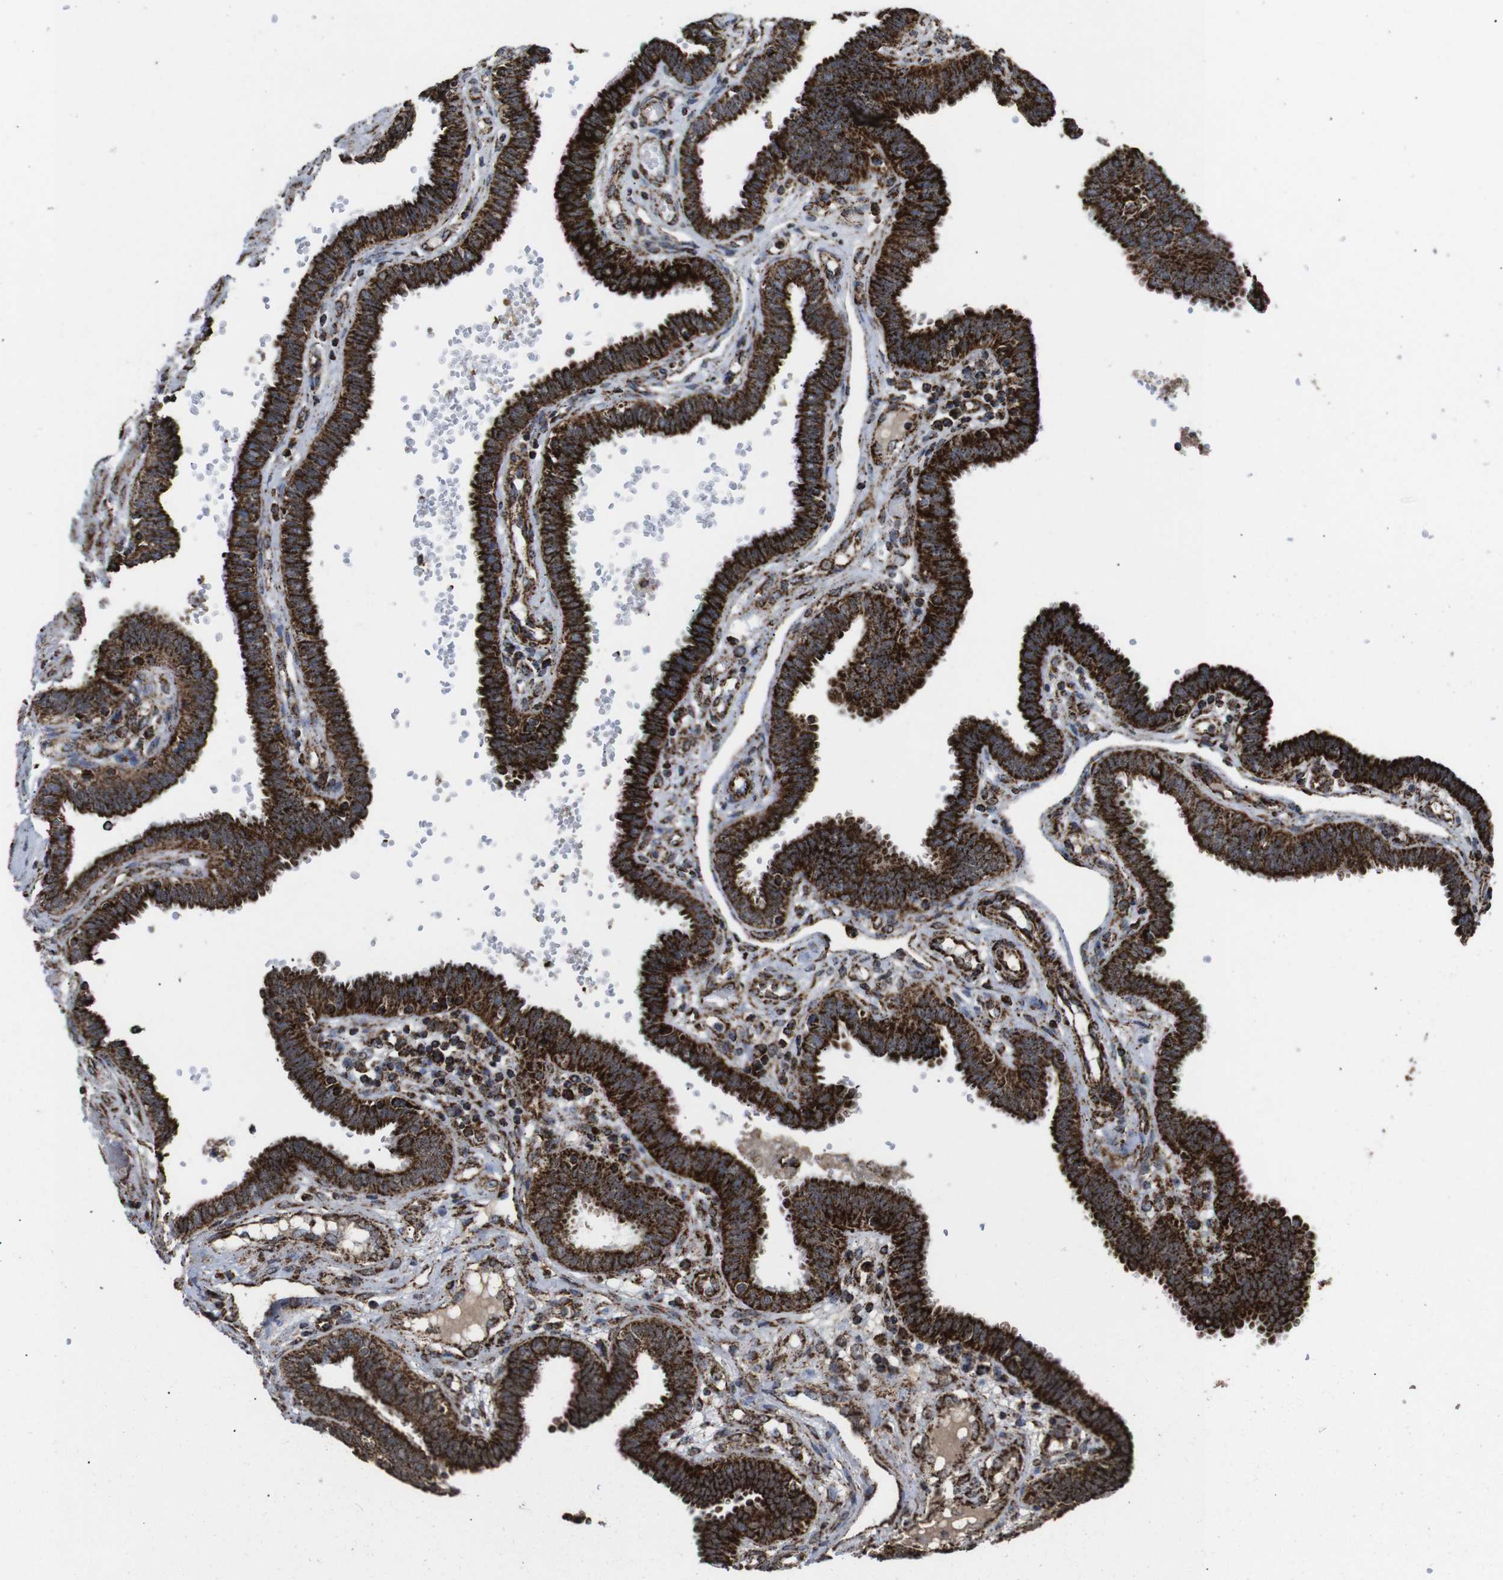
{"staining": {"intensity": "strong", "quantity": ">75%", "location": "cytoplasmic/membranous"}, "tissue": "fallopian tube", "cell_type": "Glandular cells", "image_type": "normal", "snomed": [{"axis": "morphology", "description": "Normal tissue, NOS"}, {"axis": "topography", "description": "Fallopian tube"}], "caption": "High-magnification brightfield microscopy of unremarkable fallopian tube stained with DAB (brown) and counterstained with hematoxylin (blue). glandular cells exhibit strong cytoplasmic/membranous staining is appreciated in about>75% of cells. (DAB IHC with brightfield microscopy, high magnification).", "gene": "ATP5F1A", "patient": {"sex": "female", "age": 32}}